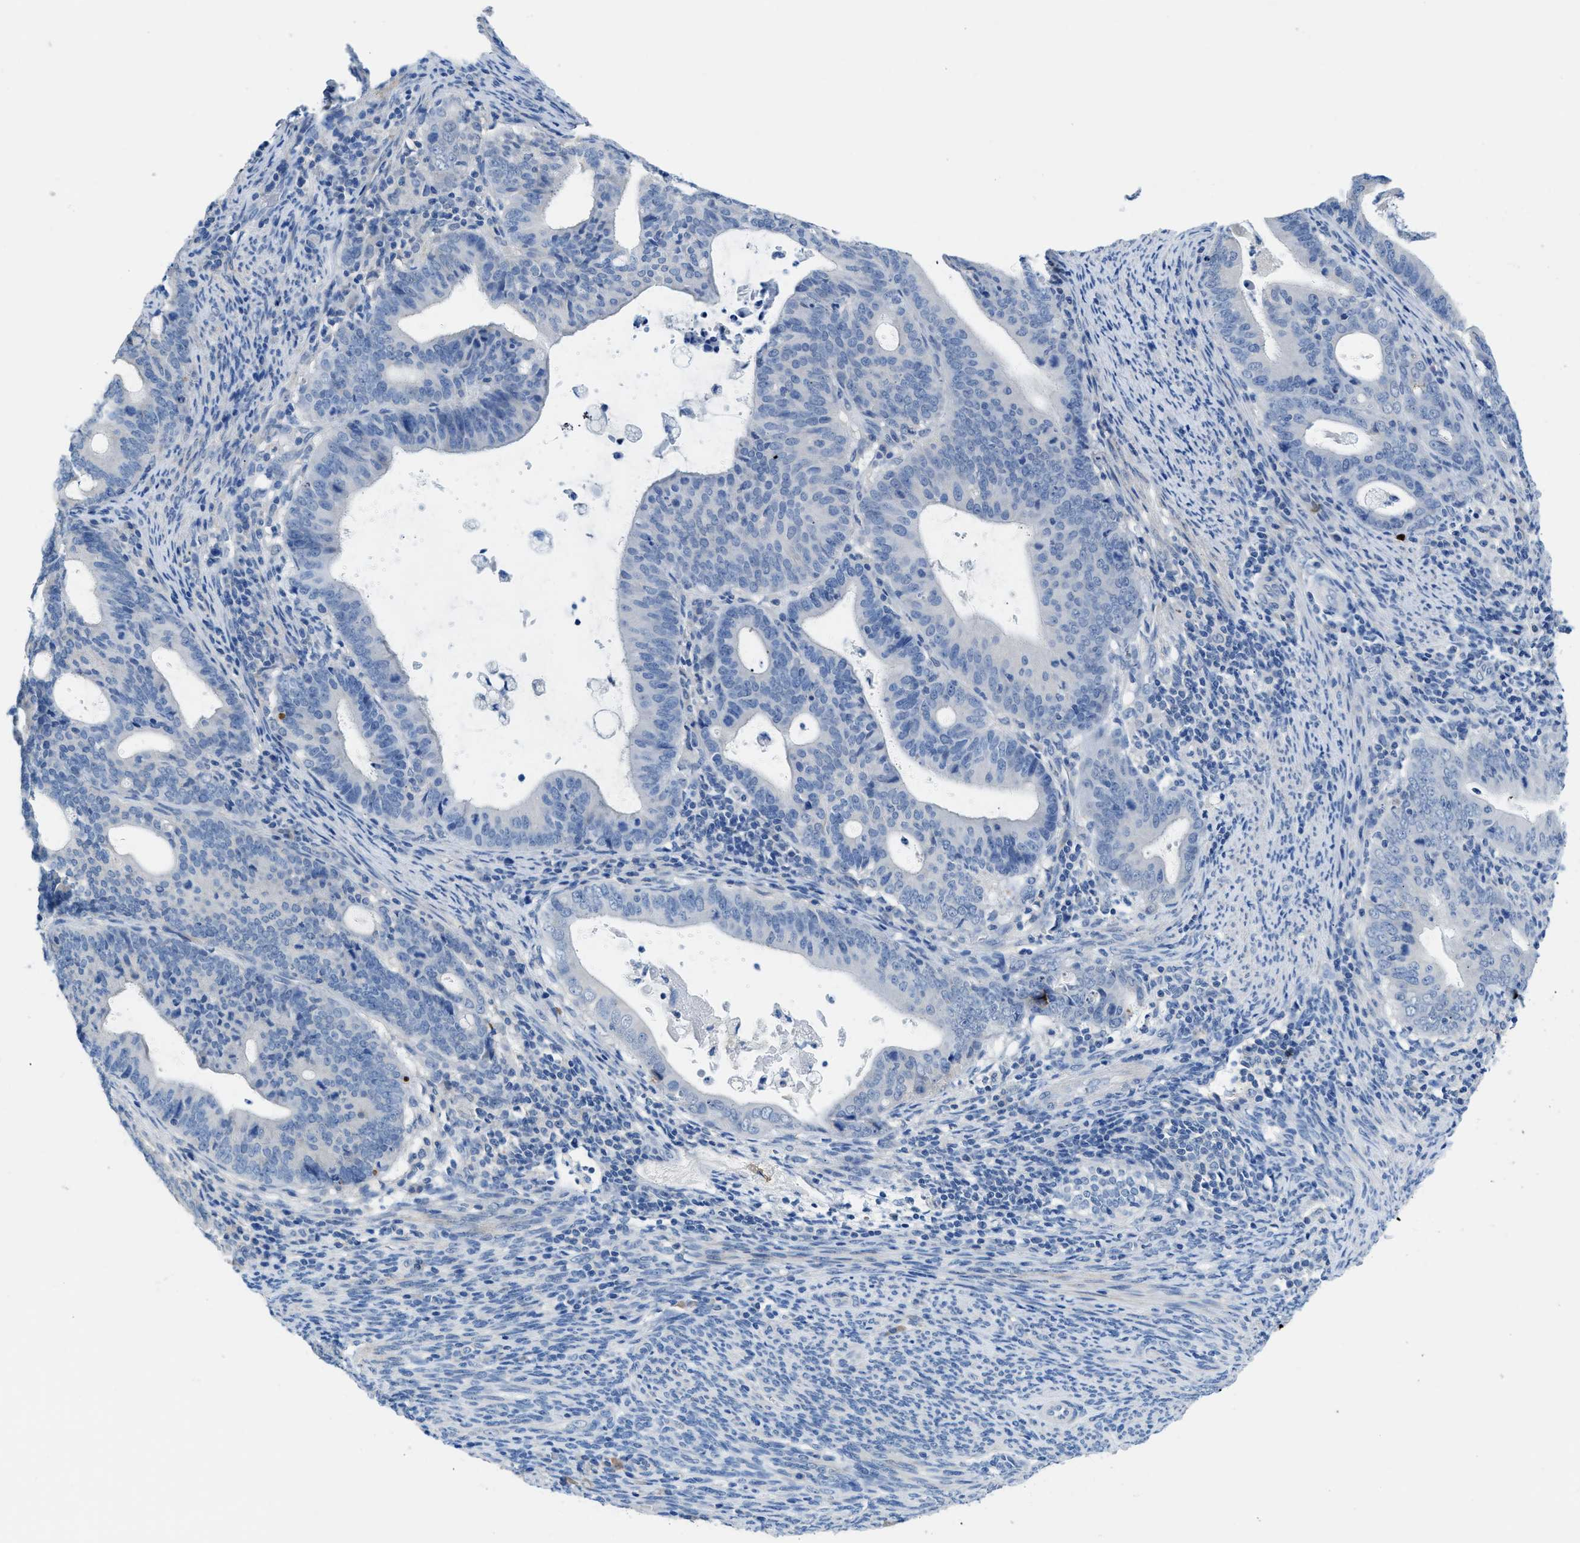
{"staining": {"intensity": "negative", "quantity": "none", "location": "none"}, "tissue": "endometrial cancer", "cell_type": "Tumor cells", "image_type": "cancer", "snomed": [{"axis": "morphology", "description": "Adenocarcinoma, NOS"}, {"axis": "topography", "description": "Uterus"}], "caption": "Immunohistochemistry (IHC) photomicrograph of neoplastic tissue: human adenocarcinoma (endometrial) stained with DAB demonstrates no significant protein staining in tumor cells.", "gene": "SLC10A6", "patient": {"sex": "female", "age": 83}}